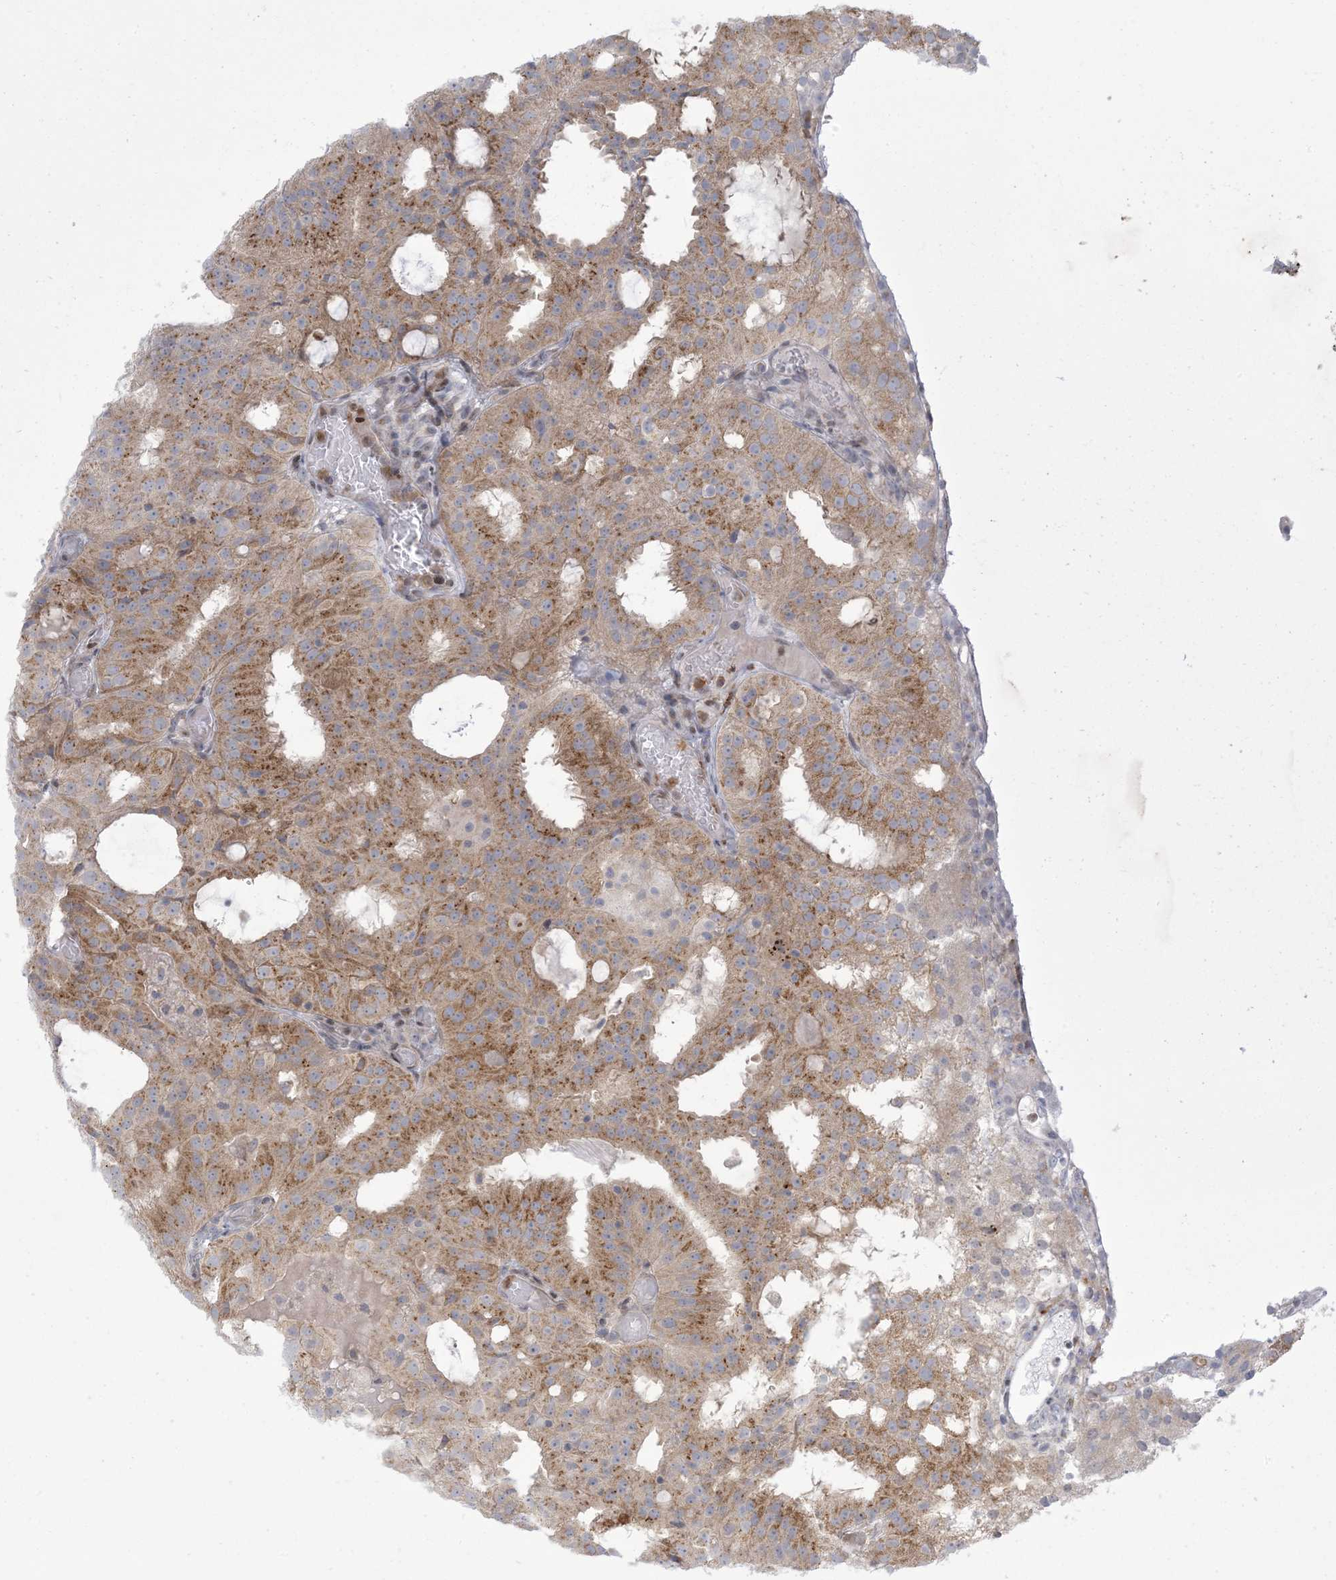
{"staining": {"intensity": "moderate", "quantity": ">75%", "location": "cytoplasmic/membranous"}, "tissue": "prostate cancer", "cell_type": "Tumor cells", "image_type": "cancer", "snomed": [{"axis": "morphology", "description": "Adenocarcinoma, Medium grade"}, {"axis": "topography", "description": "Prostate"}], "caption": "Protein staining by immunohistochemistry shows moderate cytoplasmic/membranous positivity in about >75% of tumor cells in prostate cancer (medium-grade adenocarcinoma).", "gene": "AFTPH", "patient": {"sex": "male", "age": 88}}